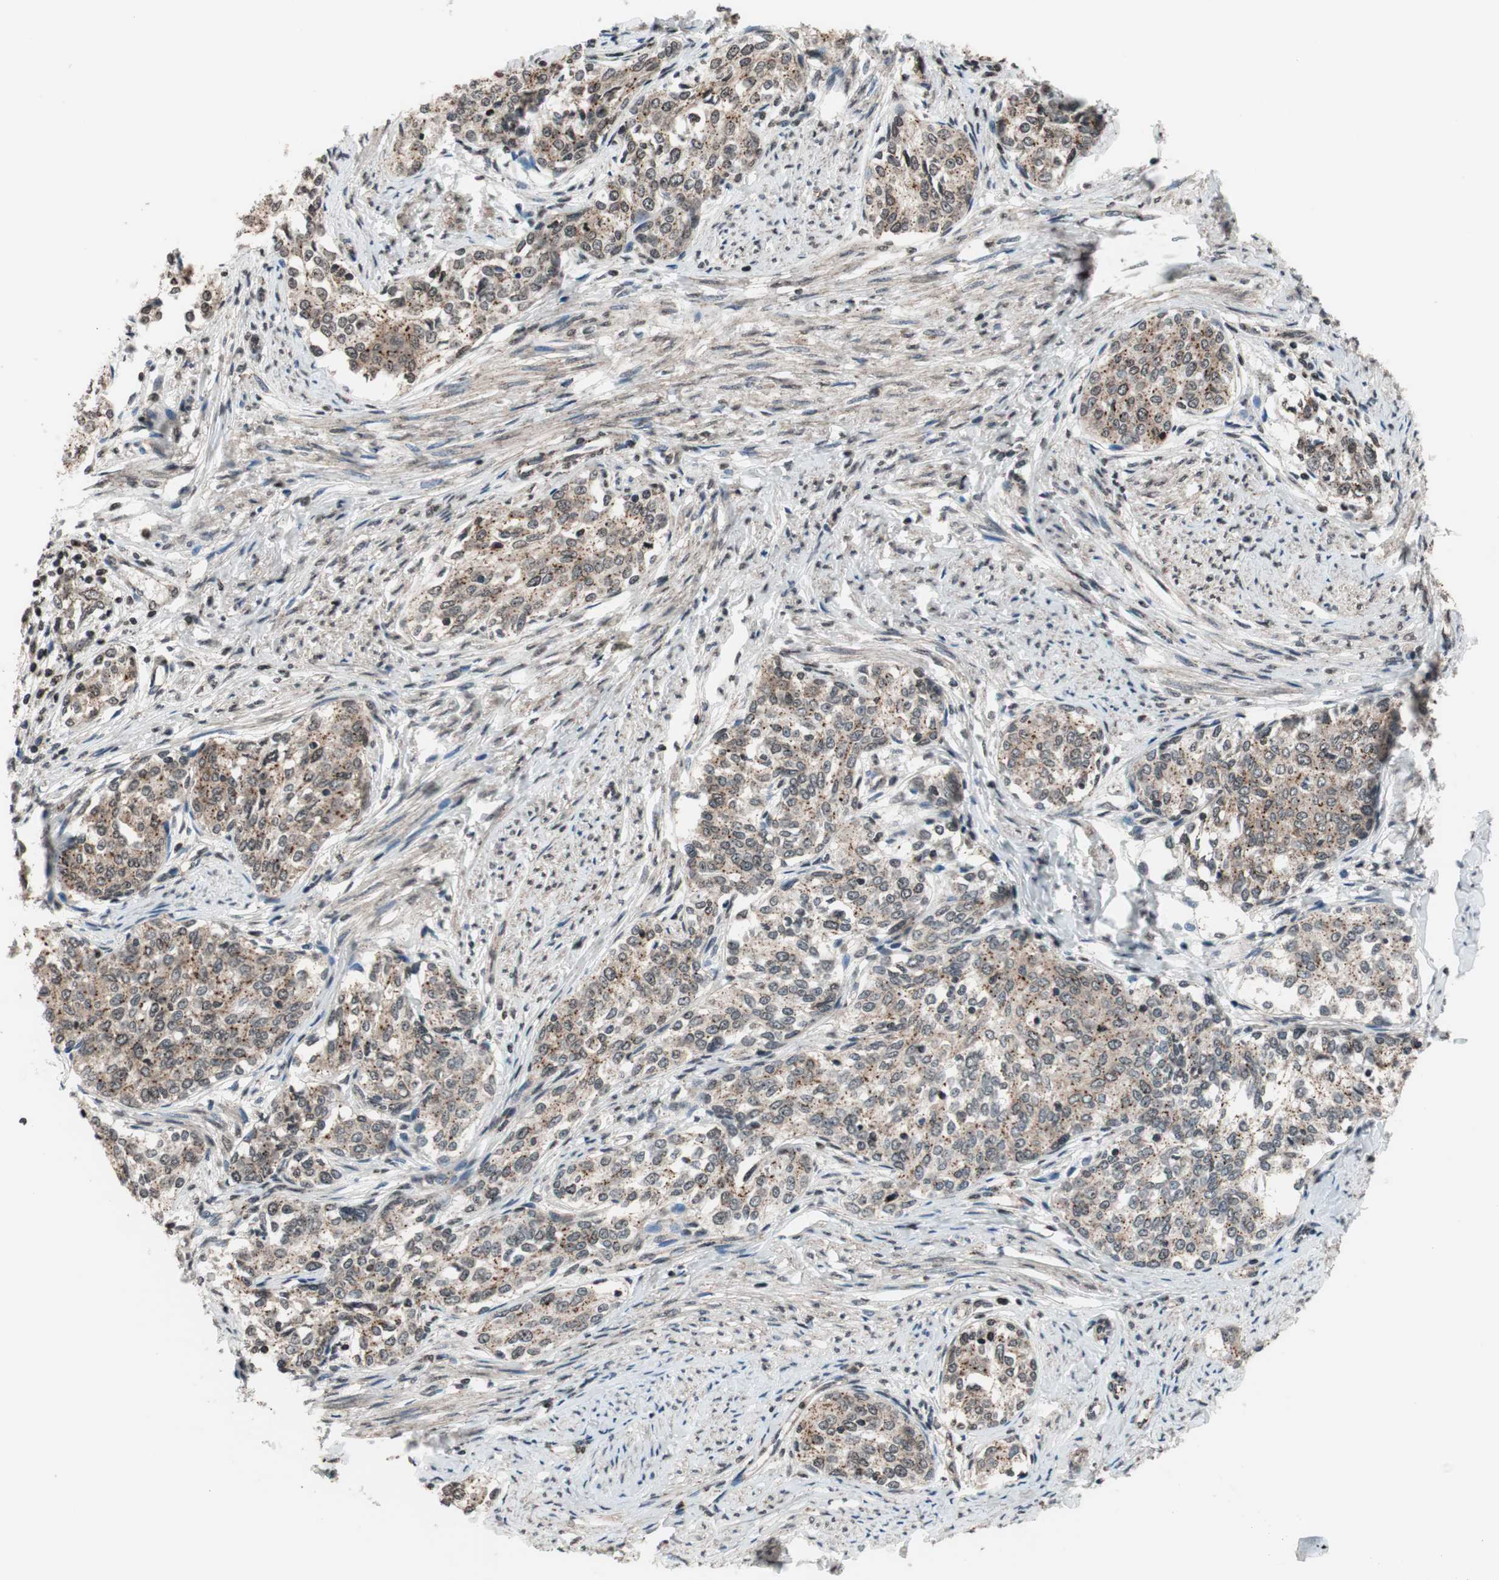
{"staining": {"intensity": "weak", "quantity": "25%-75%", "location": "cytoplasmic/membranous,nuclear"}, "tissue": "cervical cancer", "cell_type": "Tumor cells", "image_type": "cancer", "snomed": [{"axis": "morphology", "description": "Squamous cell carcinoma, NOS"}, {"axis": "morphology", "description": "Adenocarcinoma, NOS"}, {"axis": "topography", "description": "Cervix"}], "caption": "Protein staining by IHC displays weak cytoplasmic/membranous and nuclear positivity in about 25%-75% of tumor cells in cervical cancer (squamous cell carcinoma).", "gene": "RFC1", "patient": {"sex": "female", "age": 52}}